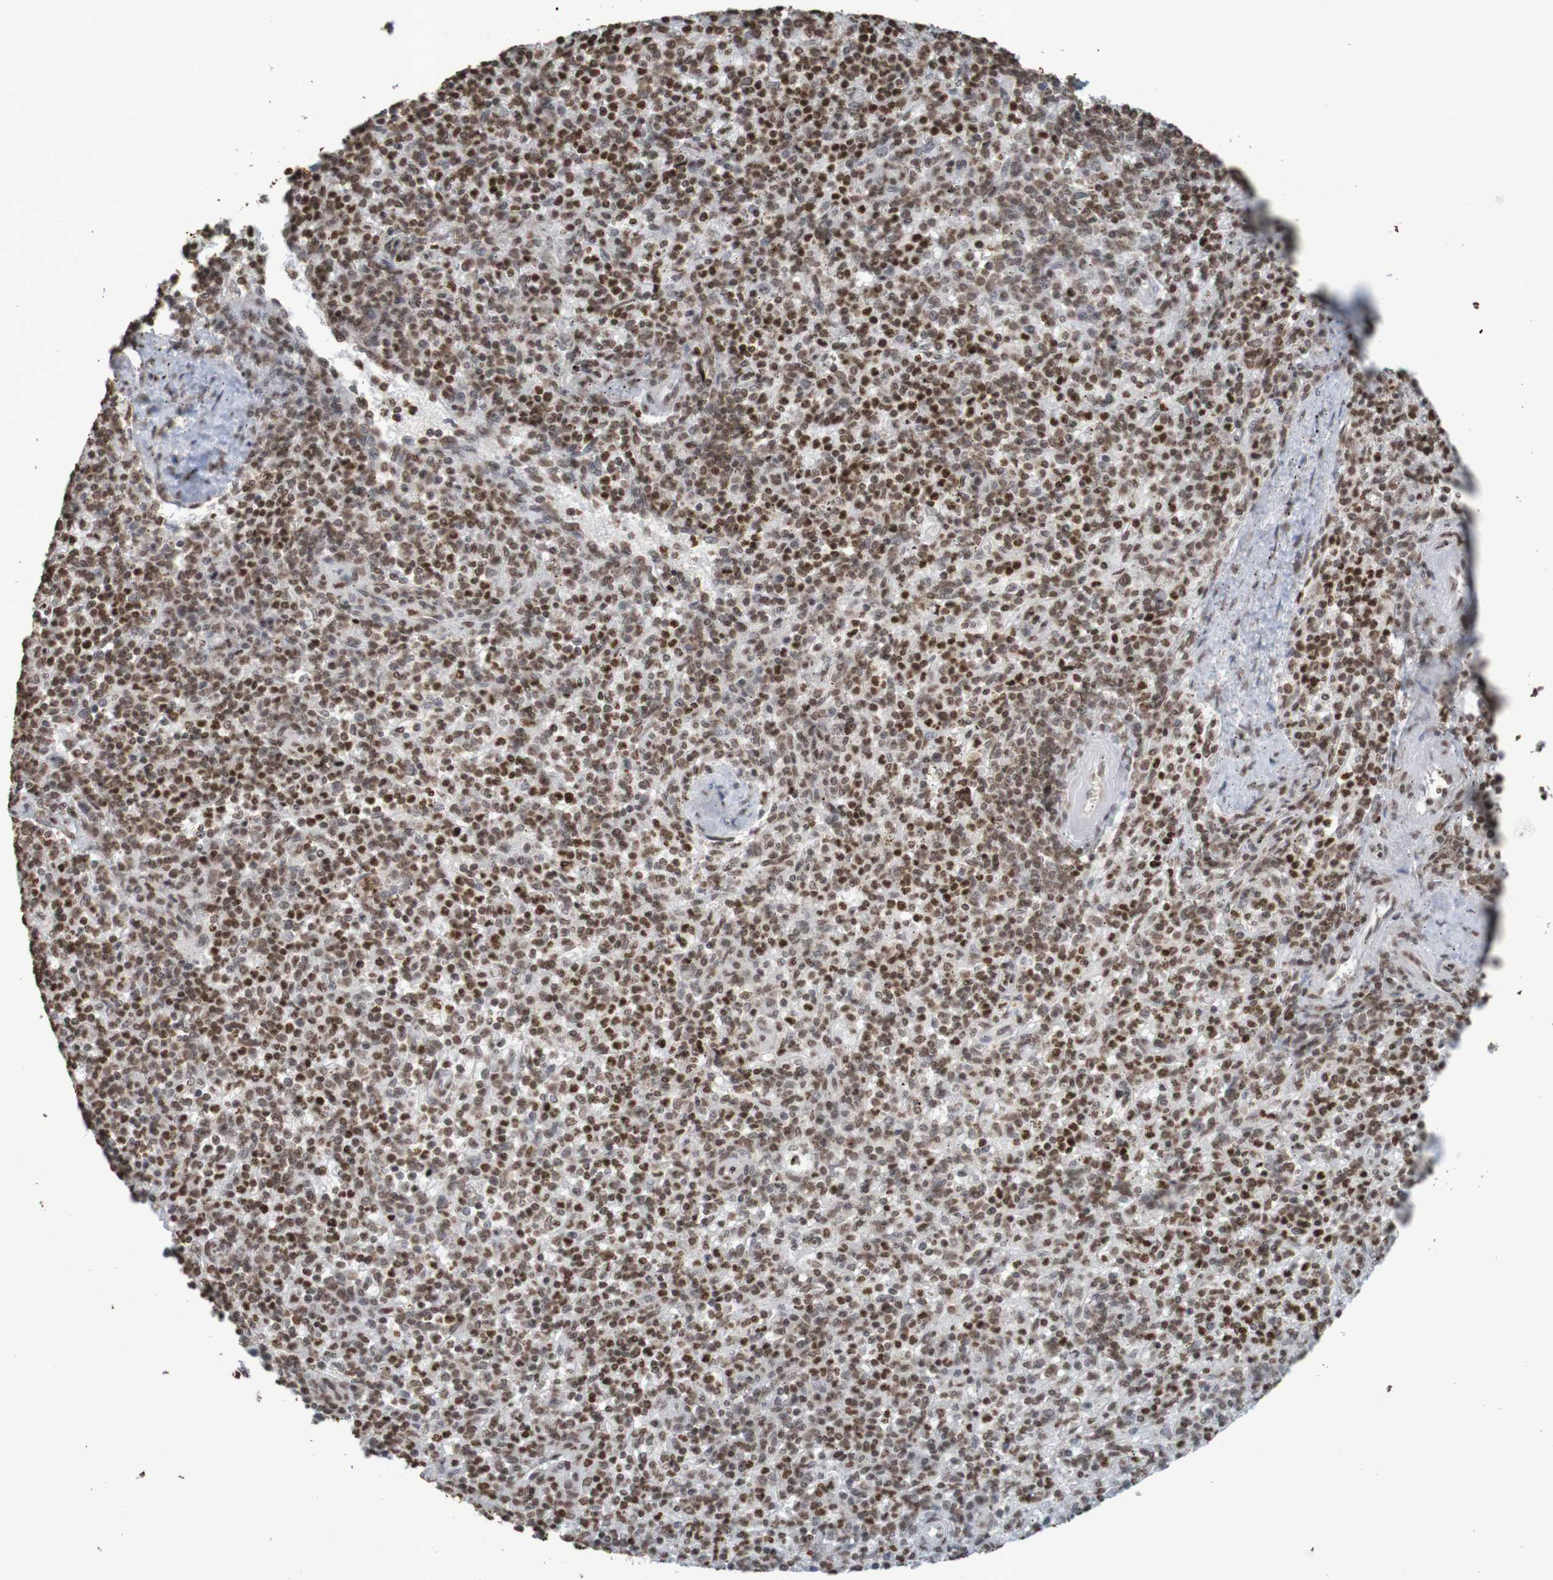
{"staining": {"intensity": "moderate", "quantity": "25%-75%", "location": "nuclear"}, "tissue": "spleen", "cell_type": "Cells in red pulp", "image_type": "normal", "snomed": [{"axis": "morphology", "description": "Normal tissue, NOS"}, {"axis": "topography", "description": "Spleen"}], "caption": "Immunohistochemistry (IHC) staining of unremarkable spleen, which reveals medium levels of moderate nuclear staining in approximately 25%-75% of cells in red pulp indicating moderate nuclear protein staining. The staining was performed using DAB (3,3'-diaminobenzidine) (brown) for protein detection and nuclei were counterstained in hematoxylin (blue).", "gene": "GFI1", "patient": {"sex": "male", "age": 72}}